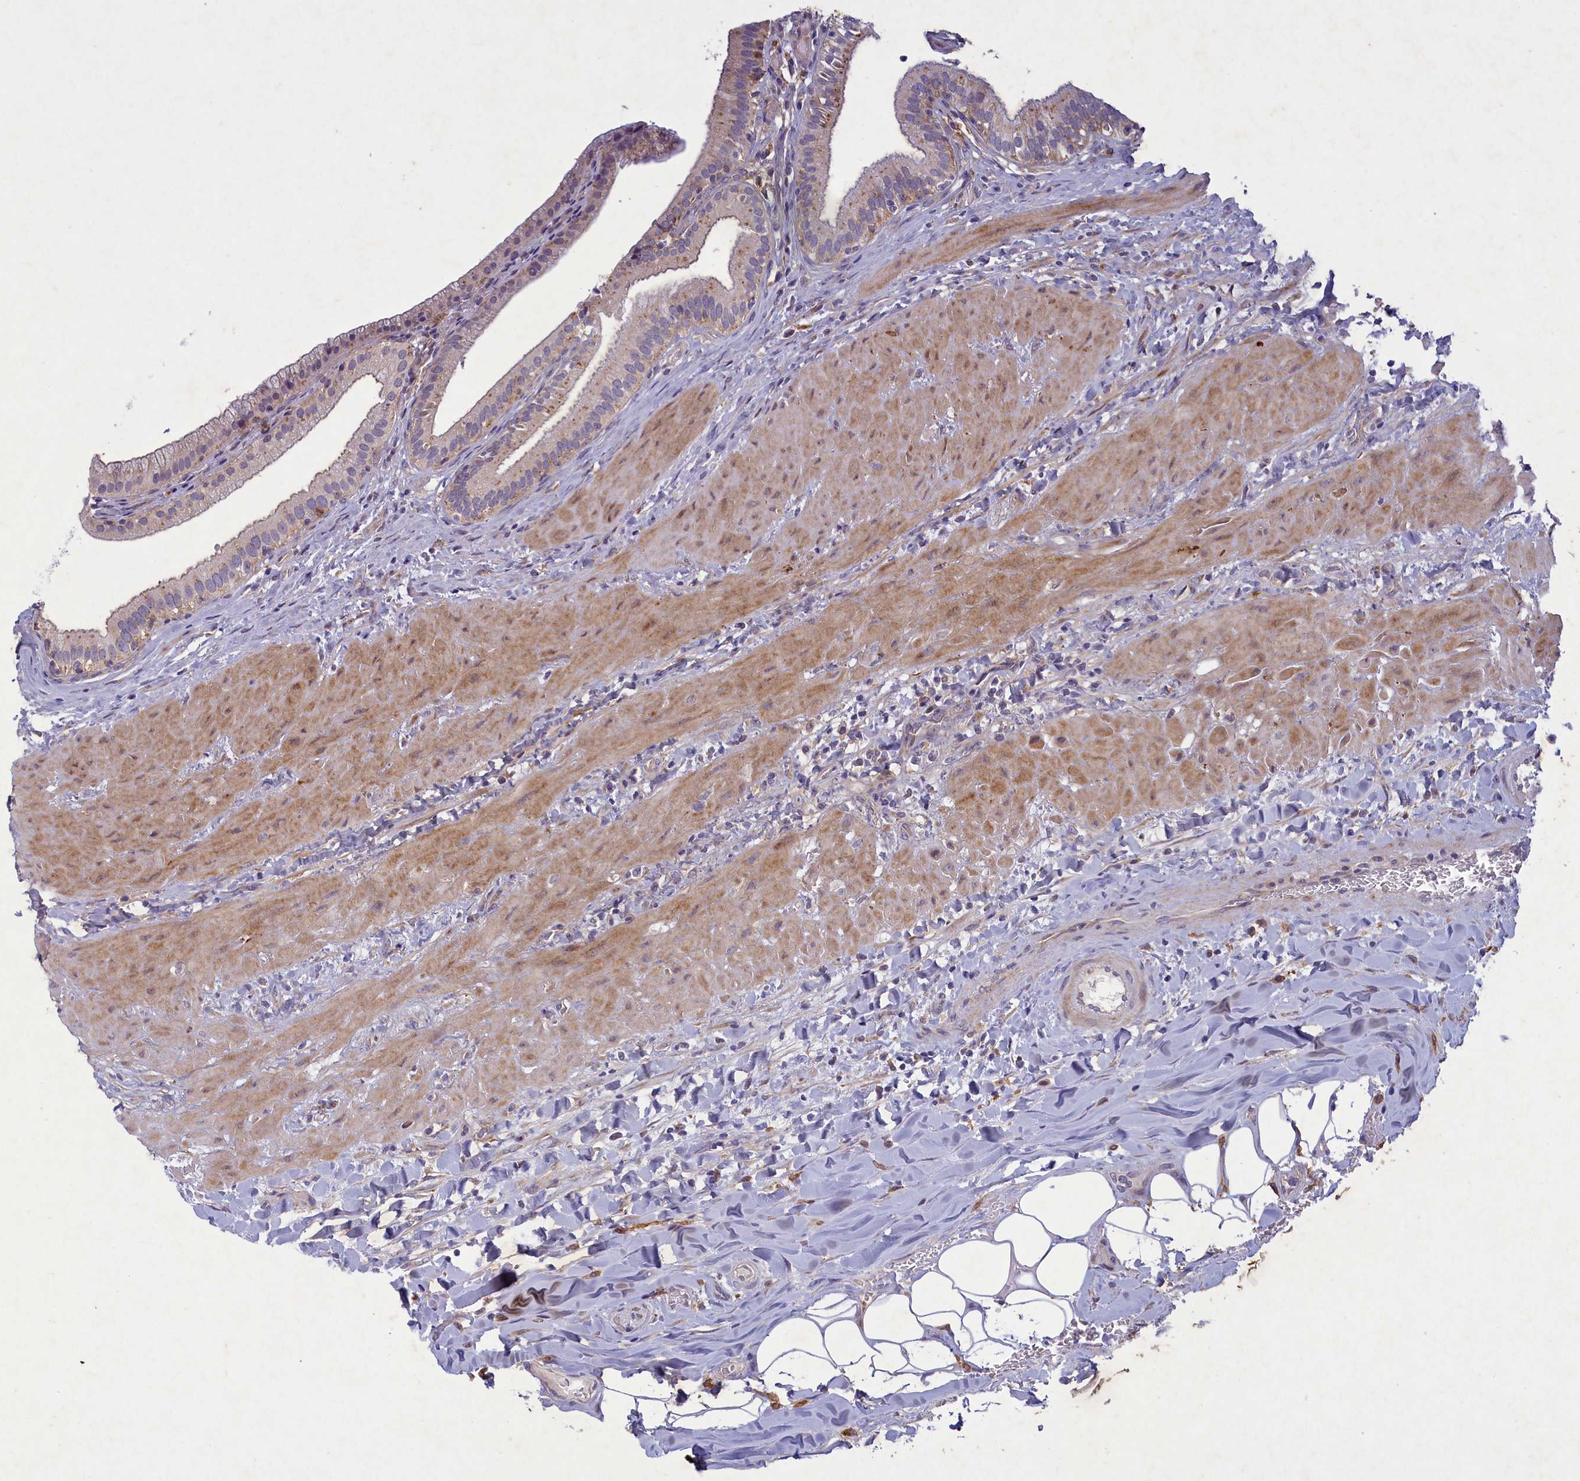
{"staining": {"intensity": "weak", "quantity": "25%-75%", "location": "cytoplasmic/membranous"}, "tissue": "gallbladder", "cell_type": "Glandular cells", "image_type": "normal", "snomed": [{"axis": "morphology", "description": "Normal tissue, NOS"}, {"axis": "topography", "description": "Gallbladder"}], "caption": "DAB (3,3'-diaminobenzidine) immunohistochemical staining of unremarkable gallbladder shows weak cytoplasmic/membranous protein staining in about 25%-75% of glandular cells.", "gene": "PLEKHG6", "patient": {"sex": "male", "age": 24}}